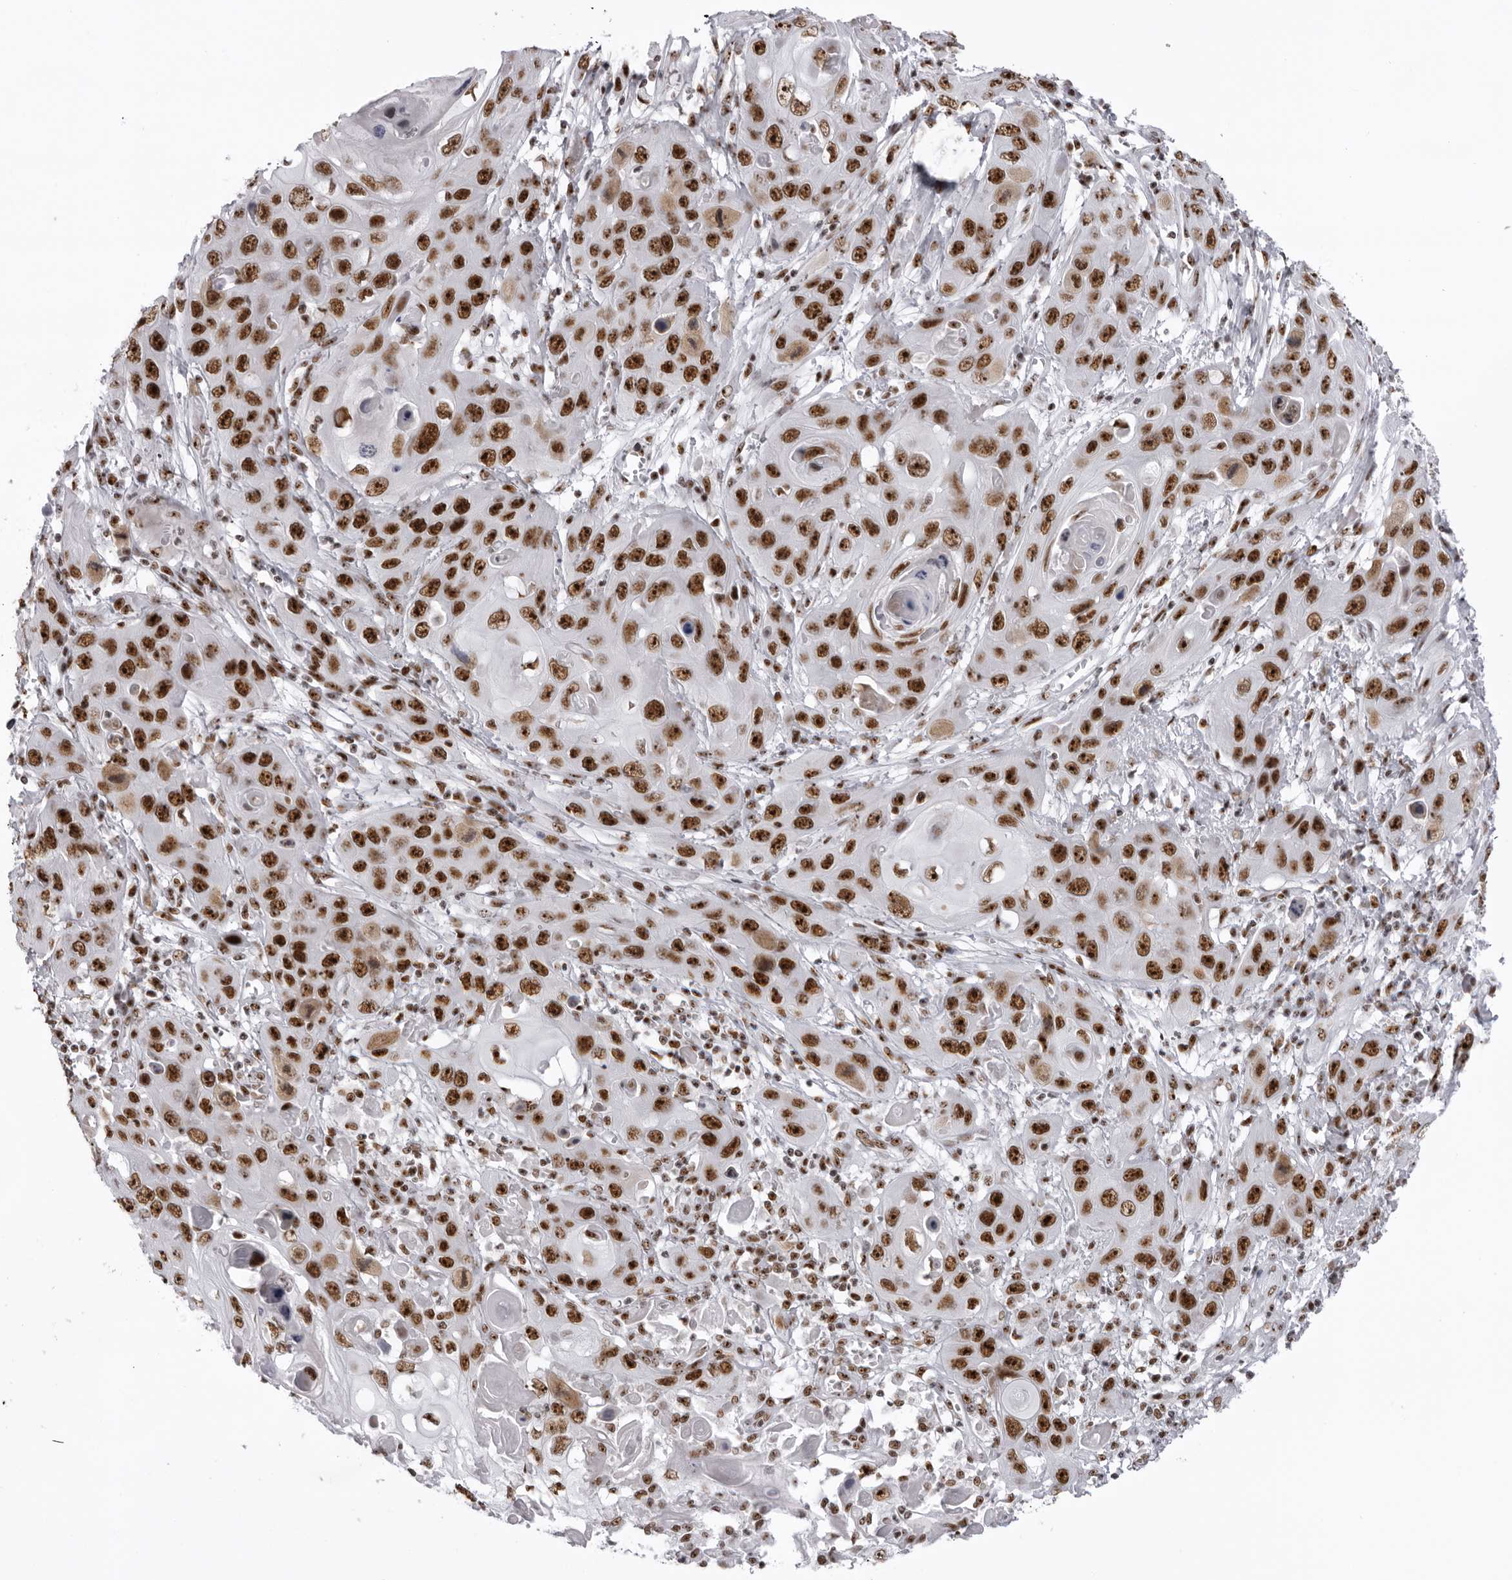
{"staining": {"intensity": "strong", "quantity": ">75%", "location": "nuclear"}, "tissue": "skin cancer", "cell_type": "Tumor cells", "image_type": "cancer", "snomed": [{"axis": "morphology", "description": "Squamous cell carcinoma, NOS"}, {"axis": "topography", "description": "Skin"}], "caption": "Squamous cell carcinoma (skin) stained with immunohistochemistry (IHC) displays strong nuclear positivity in approximately >75% of tumor cells. (brown staining indicates protein expression, while blue staining denotes nuclei).", "gene": "DHX9", "patient": {"sex": "male", "age": 55}}